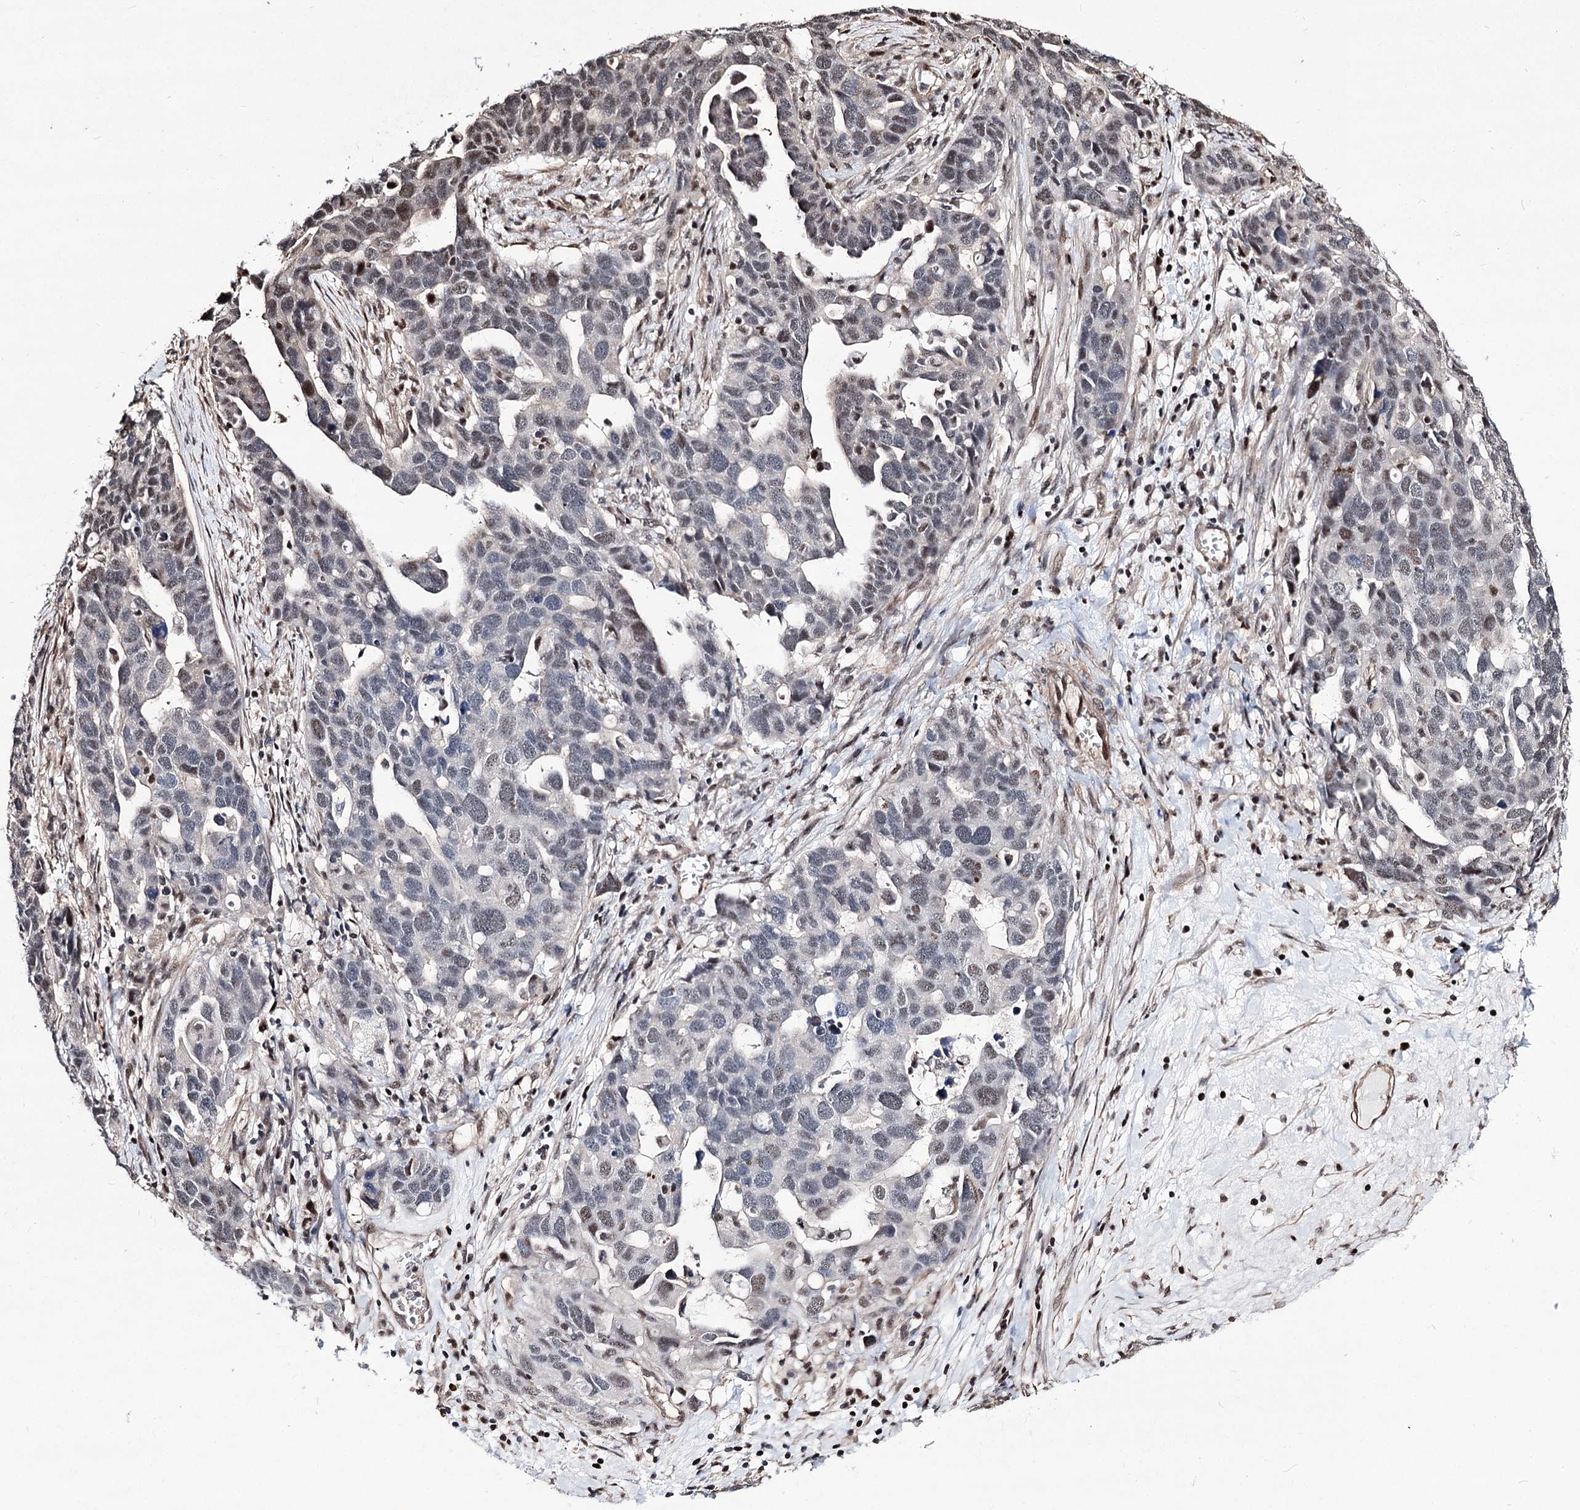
{"staining": {"intensity": "moderate", "quantity": "<25%", "location": "nuclear"}, "tissue": "ovarian cancer", "cell_type": "Tumor cells", "image_type": "cancer", "snomed": [{"axis": "morphology", "description": "Cystadenocarcinoma, serous, NOS"}, {"axis": "topography", "description": "Ovary"}], "caption": "Immunohistochemistry photomicrograph of neoplastic tissue: ovarian cancer (serous cystadenocarcinoma) stained using IHC demonstrates low levels of moderate protein expression localized specifically in the nuclear of tumor cells, appearing as a nuclear brown color.", "gene": "CHMP7", "patient": {"sex": "female", "age": 54}}